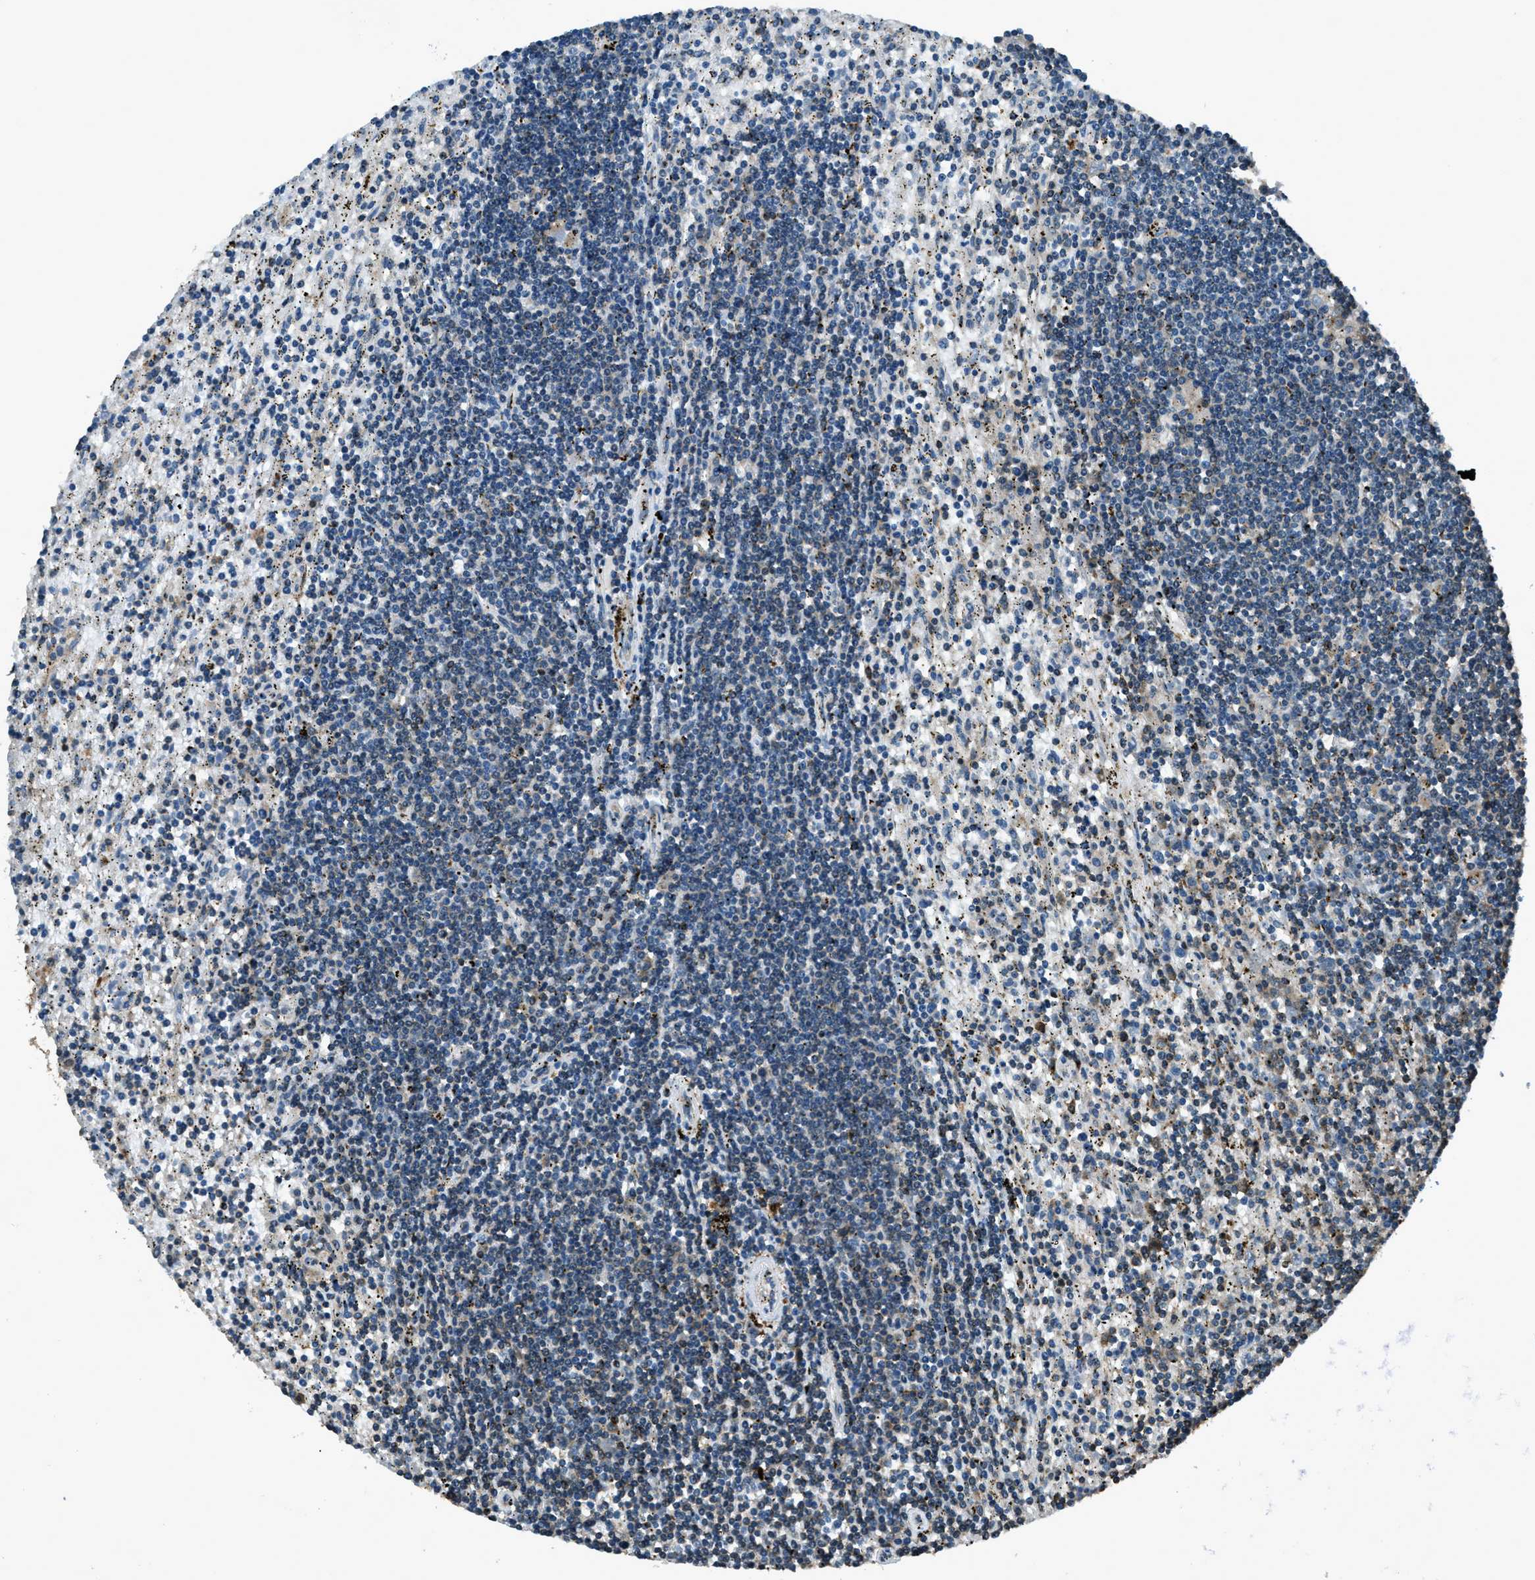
{"staining": {"intensity": "weak", "quantity": "<25%", "location": "cytoplasmic/membranous"}, "tissue": "lymphoma", "cell_type": "Tumor cells", "image_type": "cancer", "snomed": [{"axis": "morphology", "description": "Malignant lymphoma, non-Hodgkin's type, Low grade"}, {"axis": "topography", "description": "Spleen"}], "caption": "IHC histopathology image of lymphoma stained for a protein (brown), which shows no expression in tumor cells.", "gene": "TRIM4", "patient": {"sex": "male", "age": 76}}